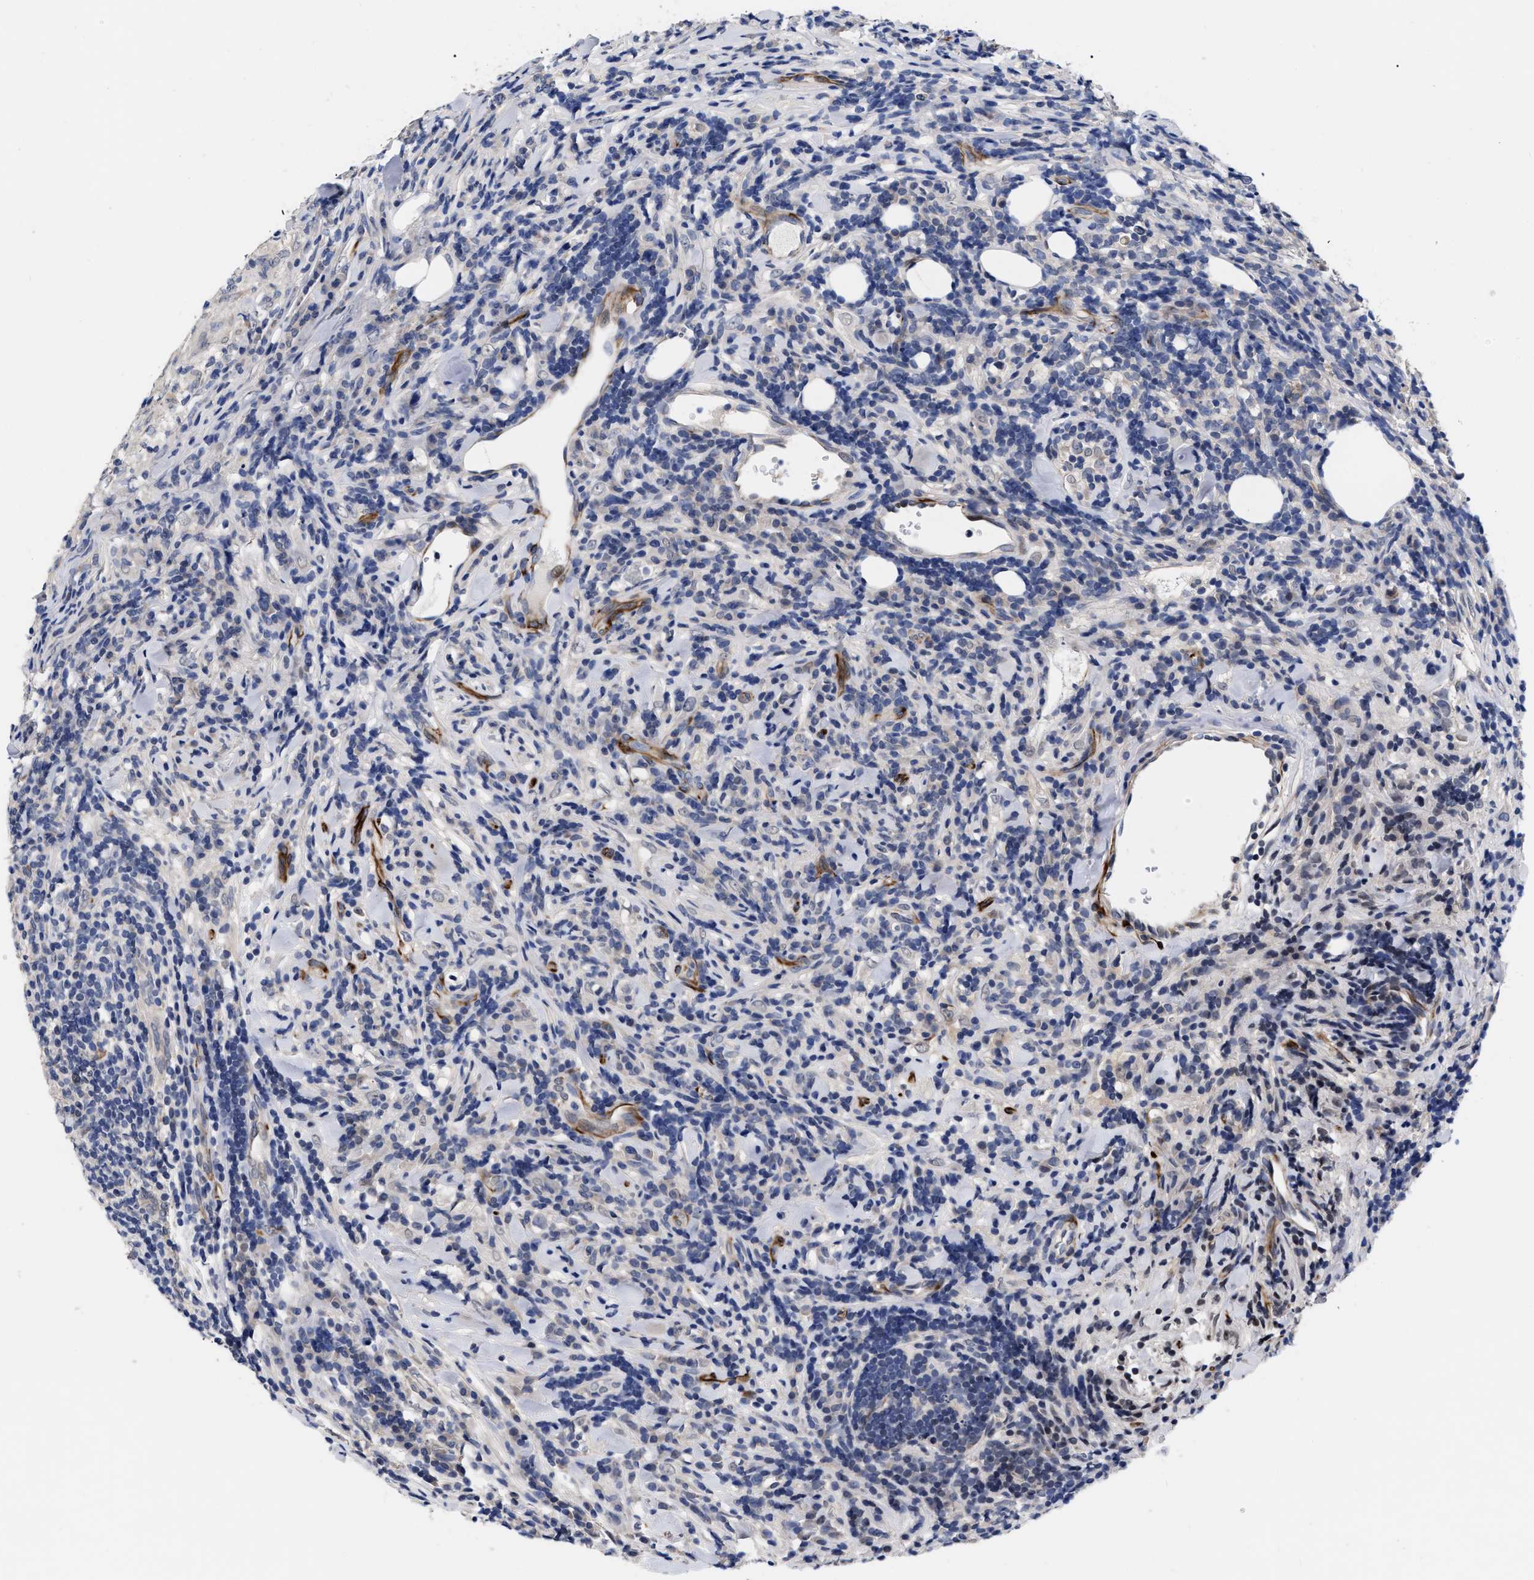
{"staining": {"intensity": "negative", "quantity": "none", "location": "none"}, "tissue": "testis cancer", "cell_type": "Tumor cells", "image_type": "cancer", "snomed": [{"axis": "morphology", "description": "Seminoma, NOS"}, {"axis": "morphology", "description": "Carcinoma, Embryonal, NOS"}, {"axis": "topography", "description": "Testis"}], "caption": "Immunohistochemistry (IHC) histopathology image of human seminoma (testis) stained for a protein (brown), which shows no positivity in tumor cells.", "gene": "CCN5", "patient": {"sex": "male", "age": 36}}